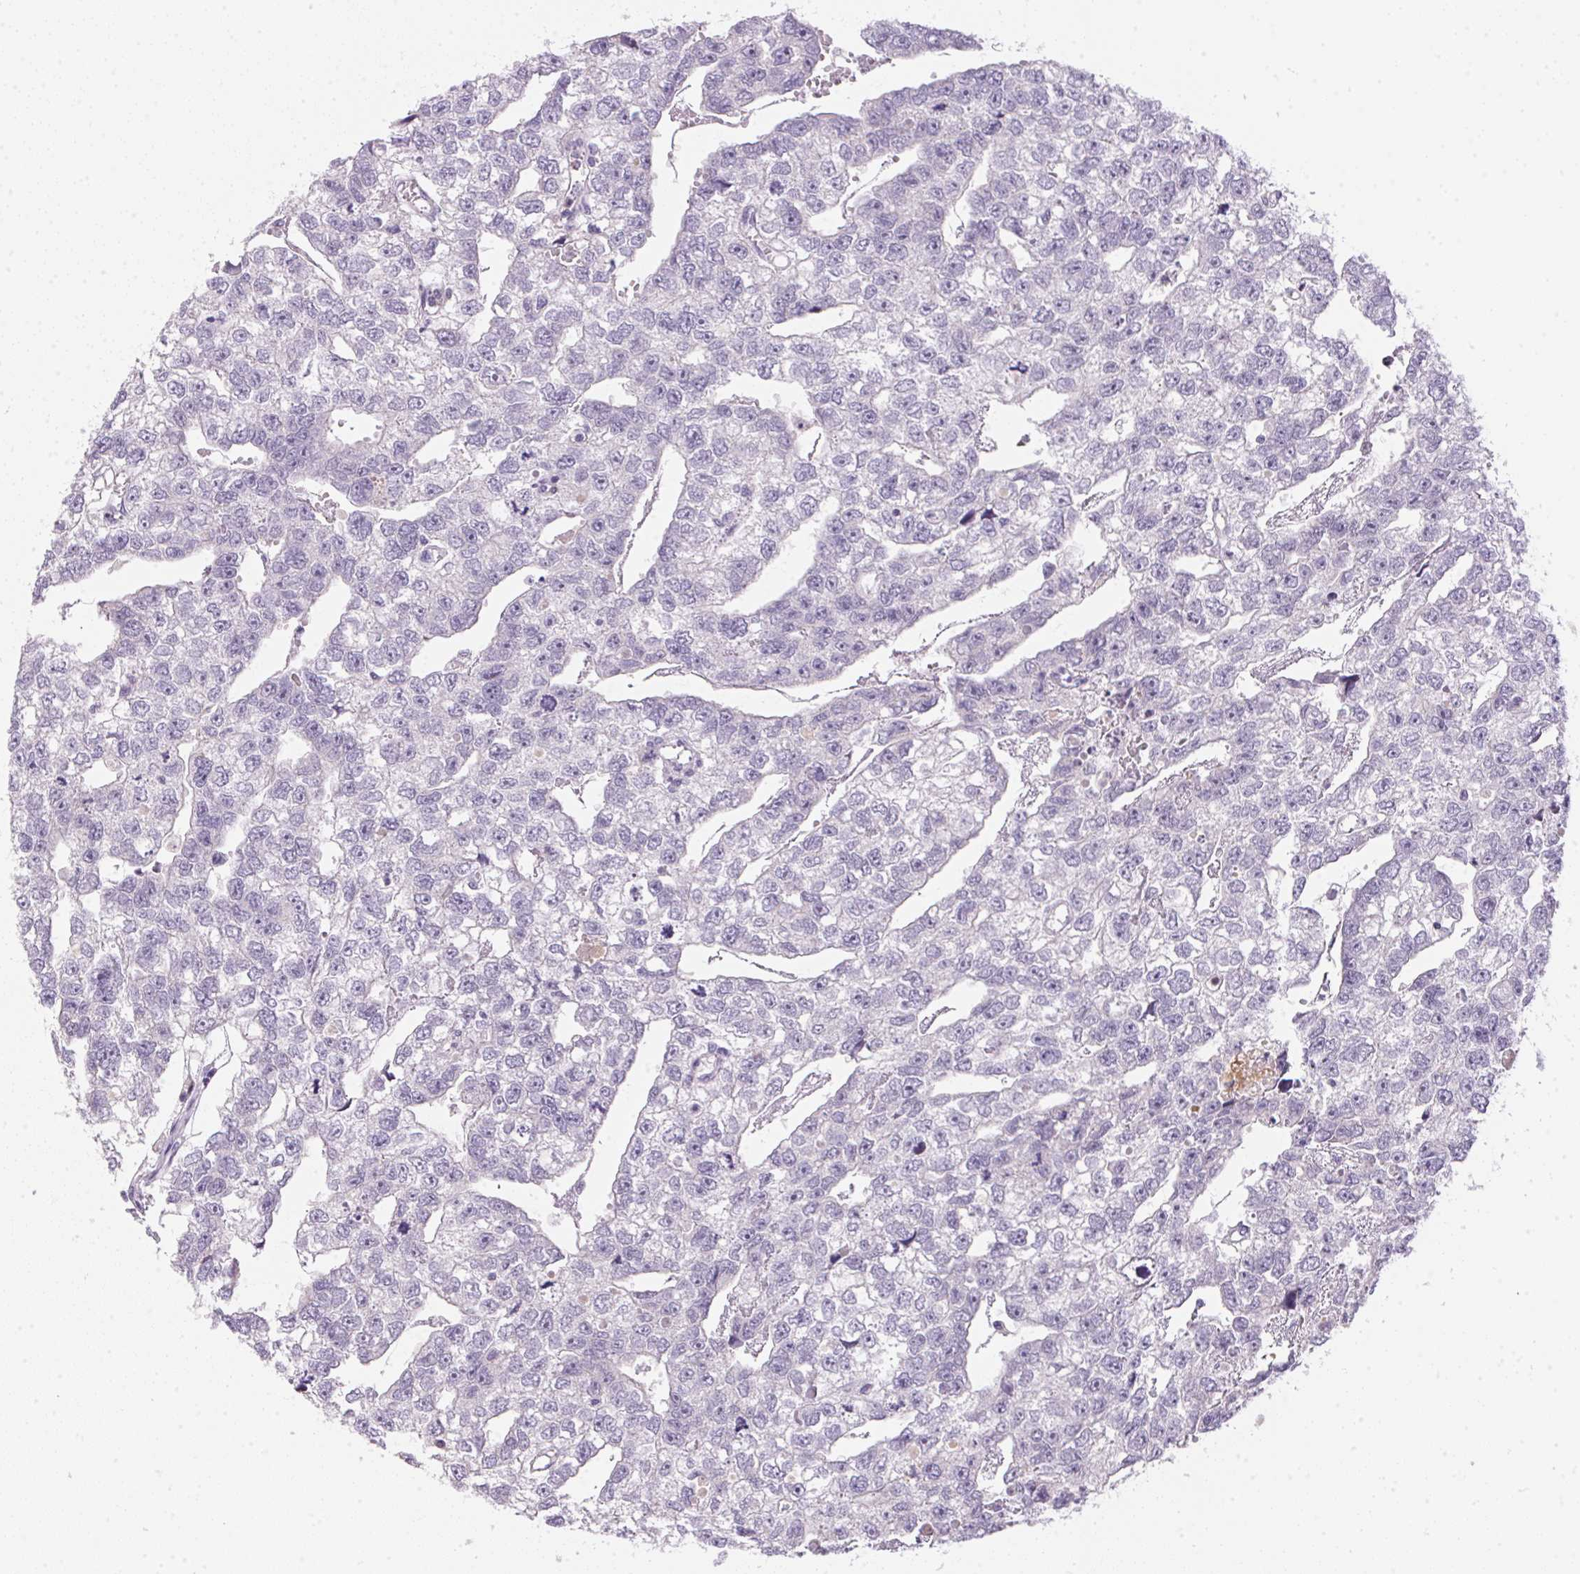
{"staining": {"intensity": "negative", "quantity": "none", "location": "none"}, "tissue": "testis cancer", "cell_type": "Tumor cells", "image_type": "cancer", "snomed": [{"axis": "morphology", "description": "Carcinoma, Embryonal, NOS"}, {"axis": "morphology", "description": "Teratoma, malignant, NOS"}, {"axis": "topography", "description": "Testis"}], "caption": "Tumor cells are negative for brown protein staining in testis cancer (teratoma (malignant)). (DAB IHC, high magnification).", "gene": "ECPAS", "patient": {"sex": "male", "age": 44}}